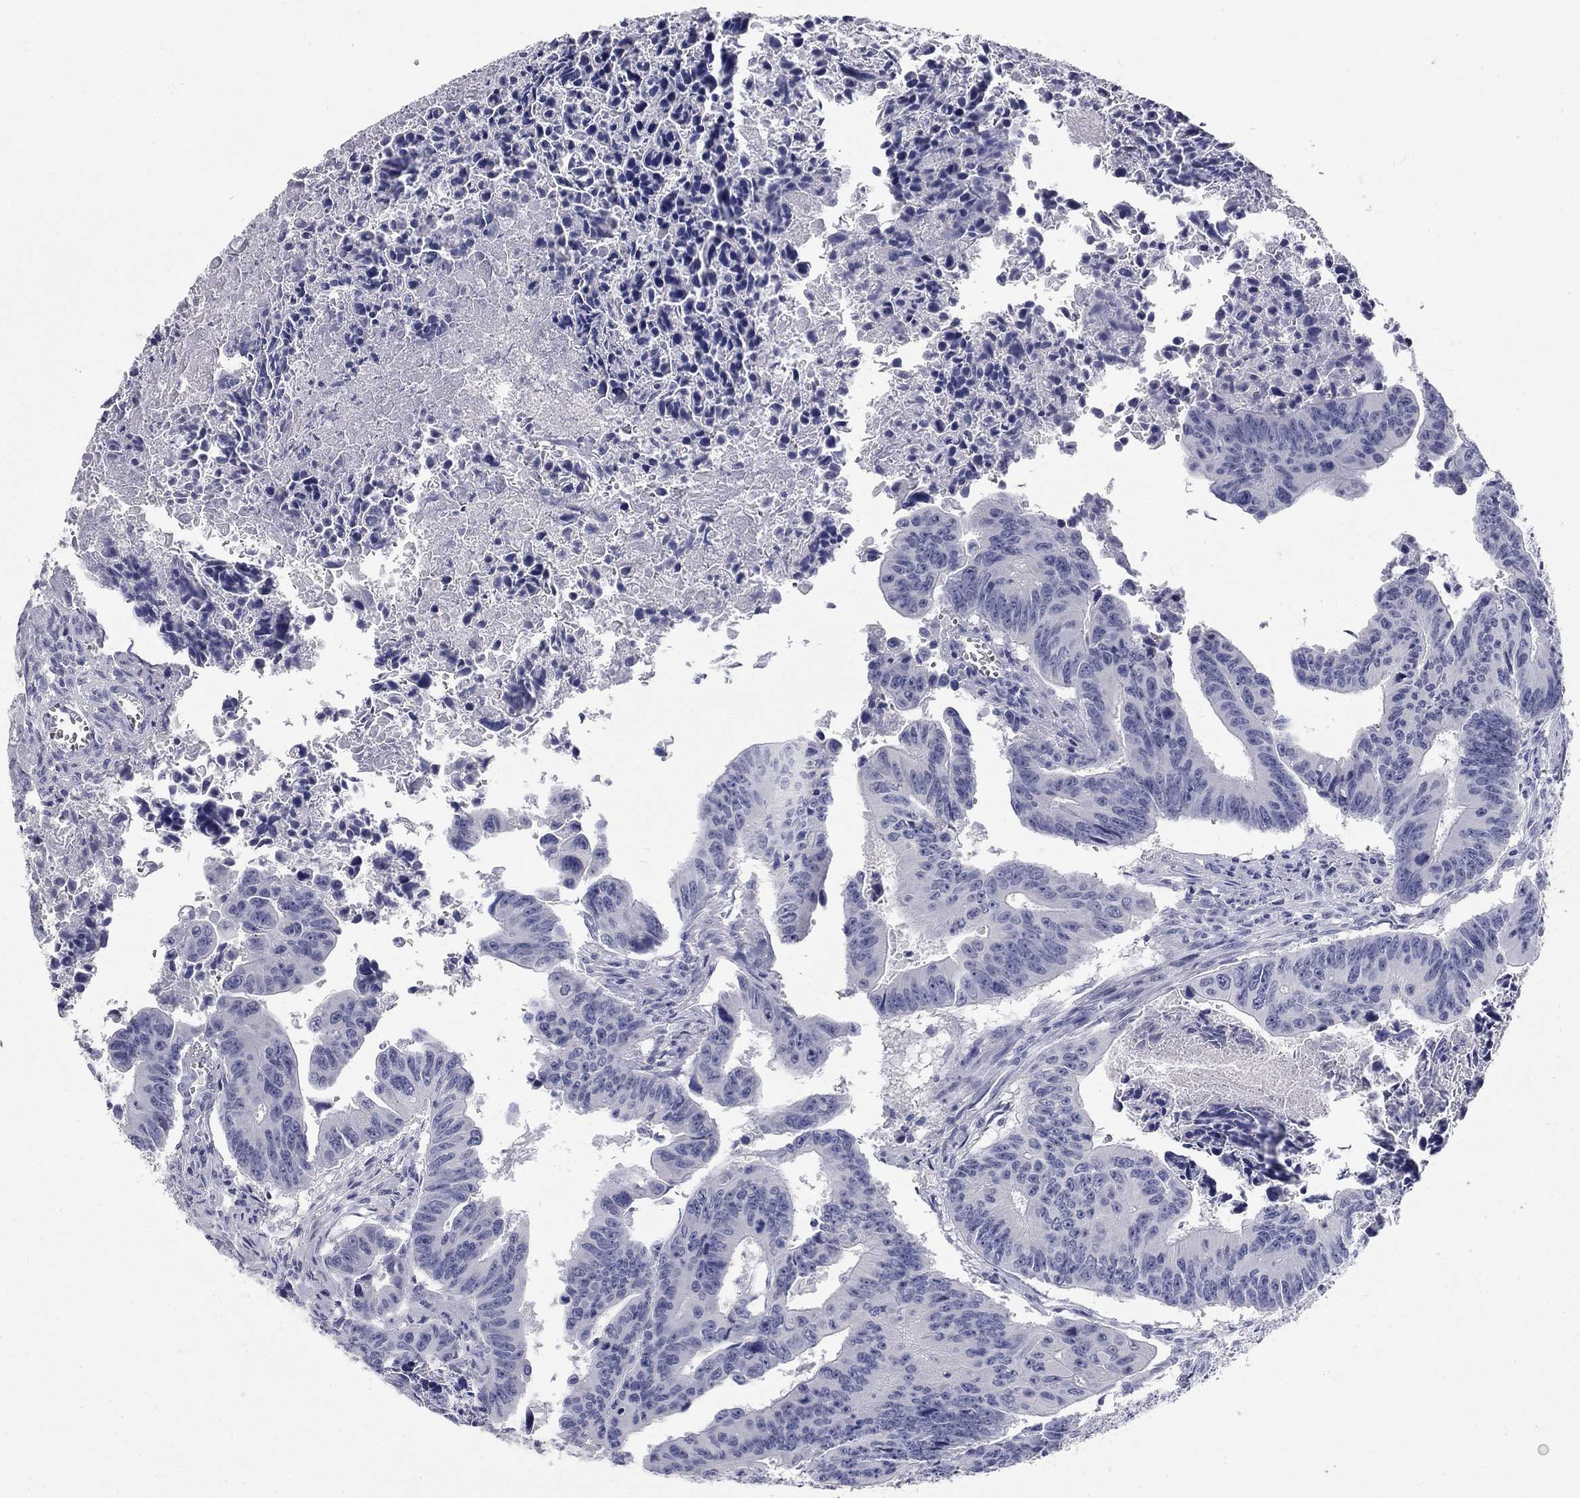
{"staining": {"intensity": "negative", "quantity": "none", "location": "none"}, "tissue": "colorectal cancer", "cell_type": "Tumor cells", "image_type": "cancer", "snomed": [{"axis": "morphology", "description": "Adenocarcinoma, NOS"}, {"axis": "topography", "description": "Colon"}], "caption": "IHC photomicrograph of adenocarcinoma (colorectal) stained for a protein (brown), which exhibits no expression in tumor cells.", "gene": "ELAVL4", "patient": {"sex": "female", "age": 87}}